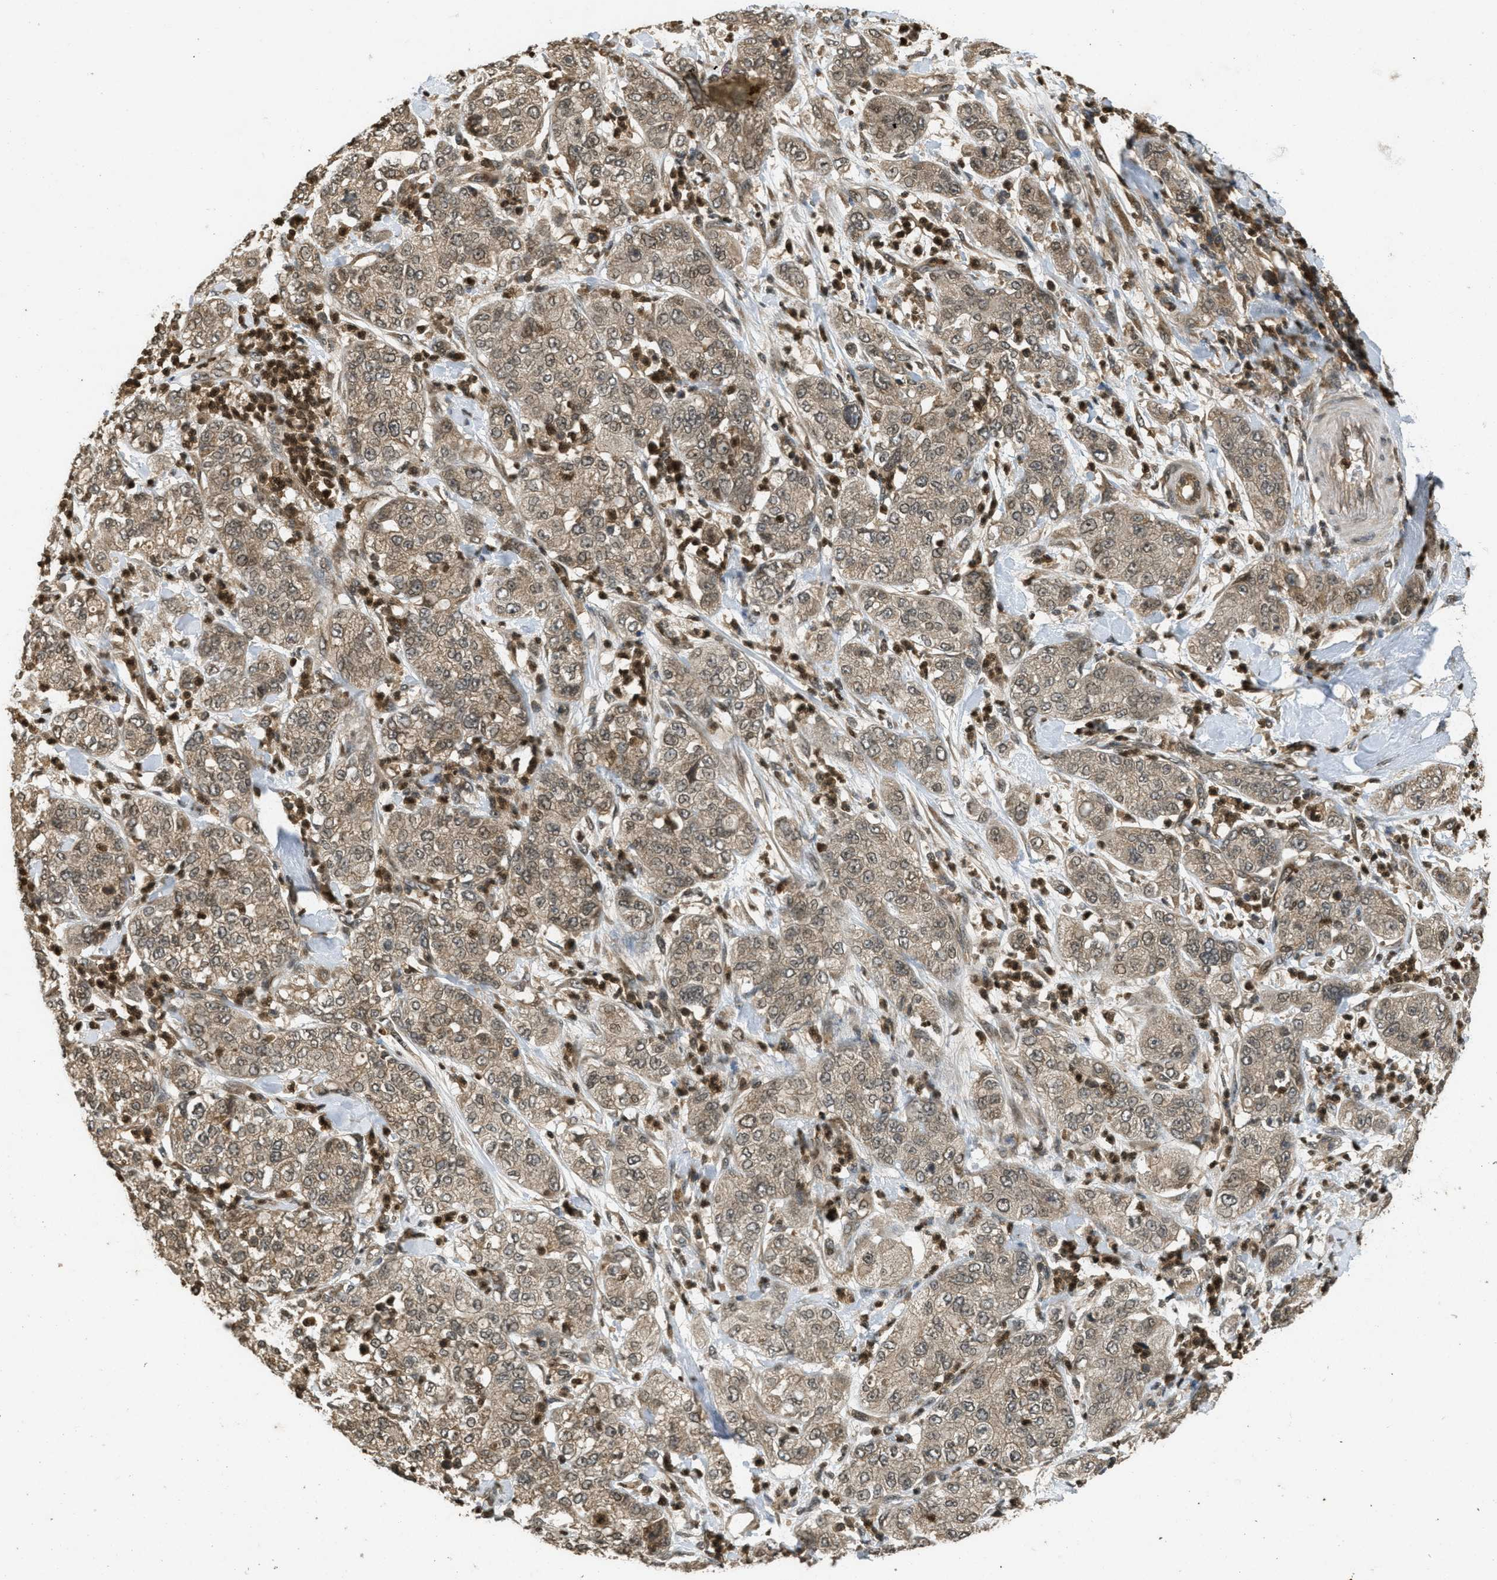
{"staining": {"intensity": "weak", "quantity": ">75%", "location": "cytoplasmic/membranous"}, "tissue": "pancreatic cancer", "cell_type": "Tumor cells", "image_type": "cancer", "snomed": [{"axis": "morphology", "description": "Adenocarcinoma, NOS"}, {"axis": "topography", "description": "Pancreas"}], "caption": "This is an image of immunohistochemistry staining of pancreatic adenocarcinoma, which shows weak expression in the cytoplasmic/membranous of tumor cells.", "gene": "ATG7", "patient": {"sex": "female", "age": 78}}